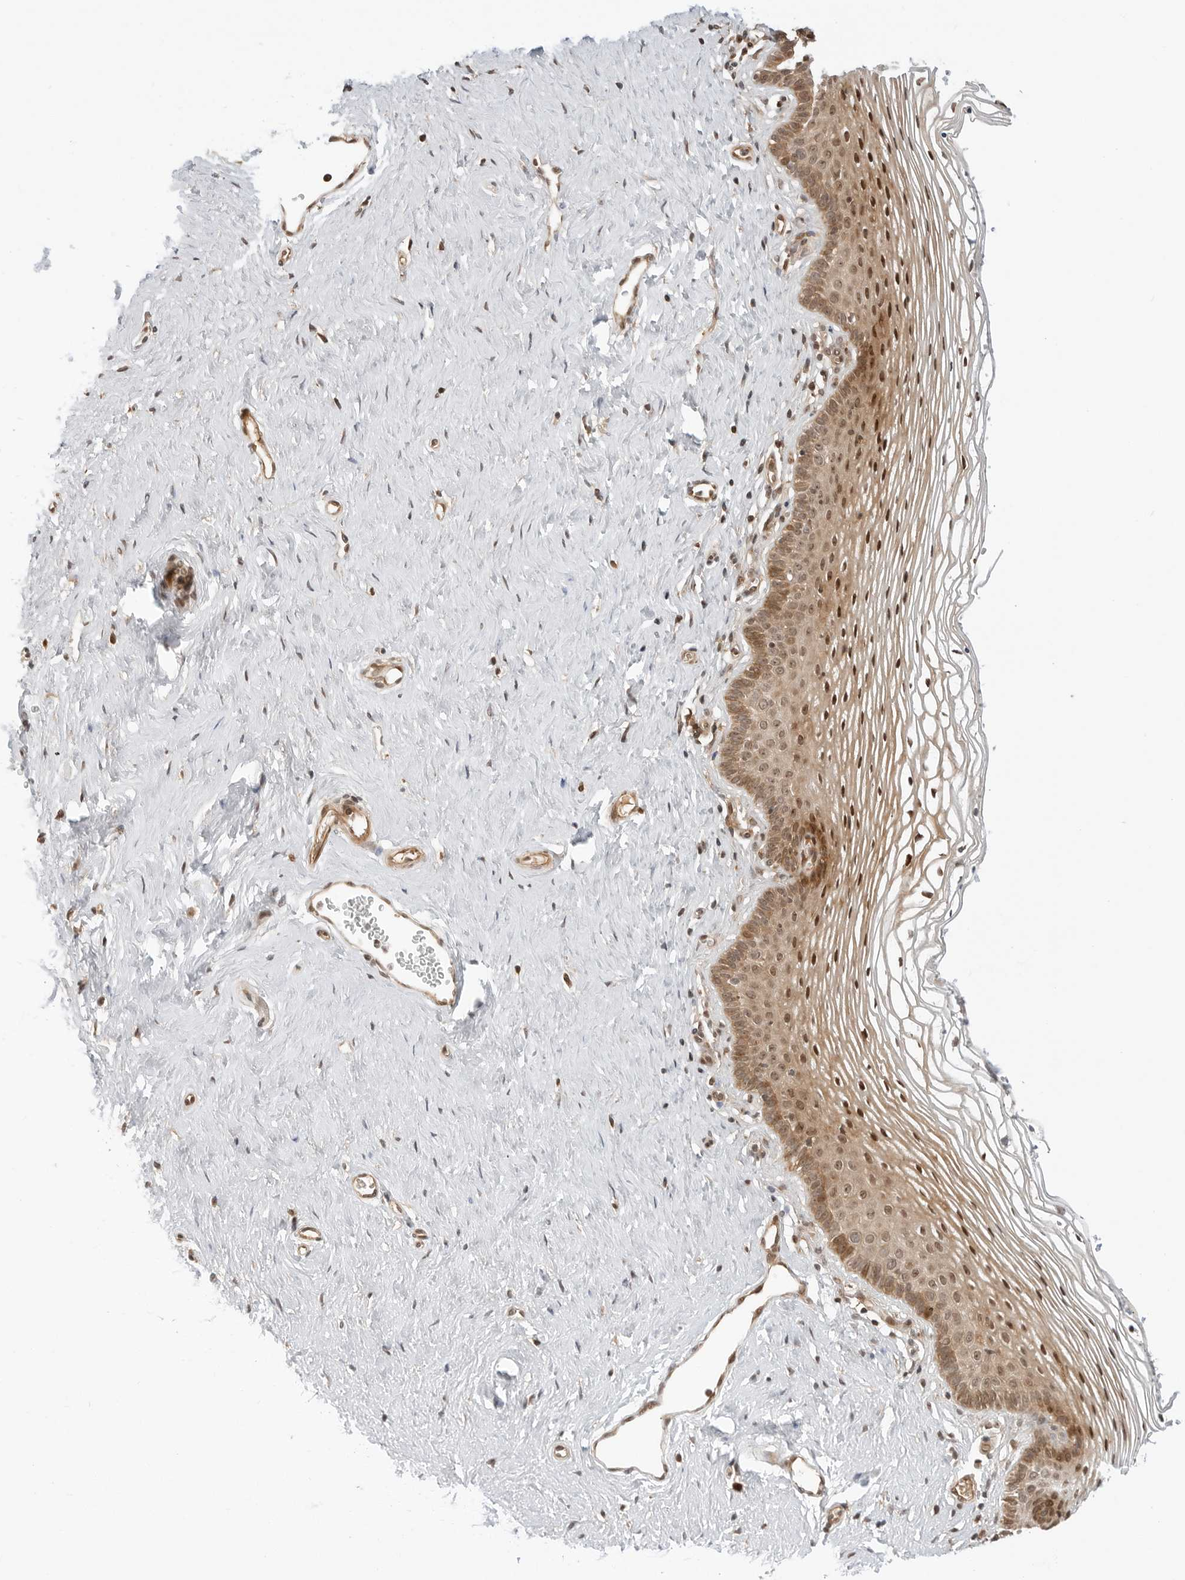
{"staining": {"intensity": "strong", "quantity": ">75%", "location": "cytoplasmic/membranous,nuclear"}, "tissue": "vagina", "cell_type": "Squamous epithelial cells", "image_type": "normal", "snomed": [{"axis": "morphology", "description": "Normal tissue, NOS"}, {"axis": "topography", "description": "Vagina"}], "caption": "The micrograph exhibits staining of normal vagina, revealing strong cytoplasmic/membranous,nuclear protein expression (brown color) within squamous epithelial cells.", "gene": "GEM", "patient": {"sex": "female", "age": 32}}